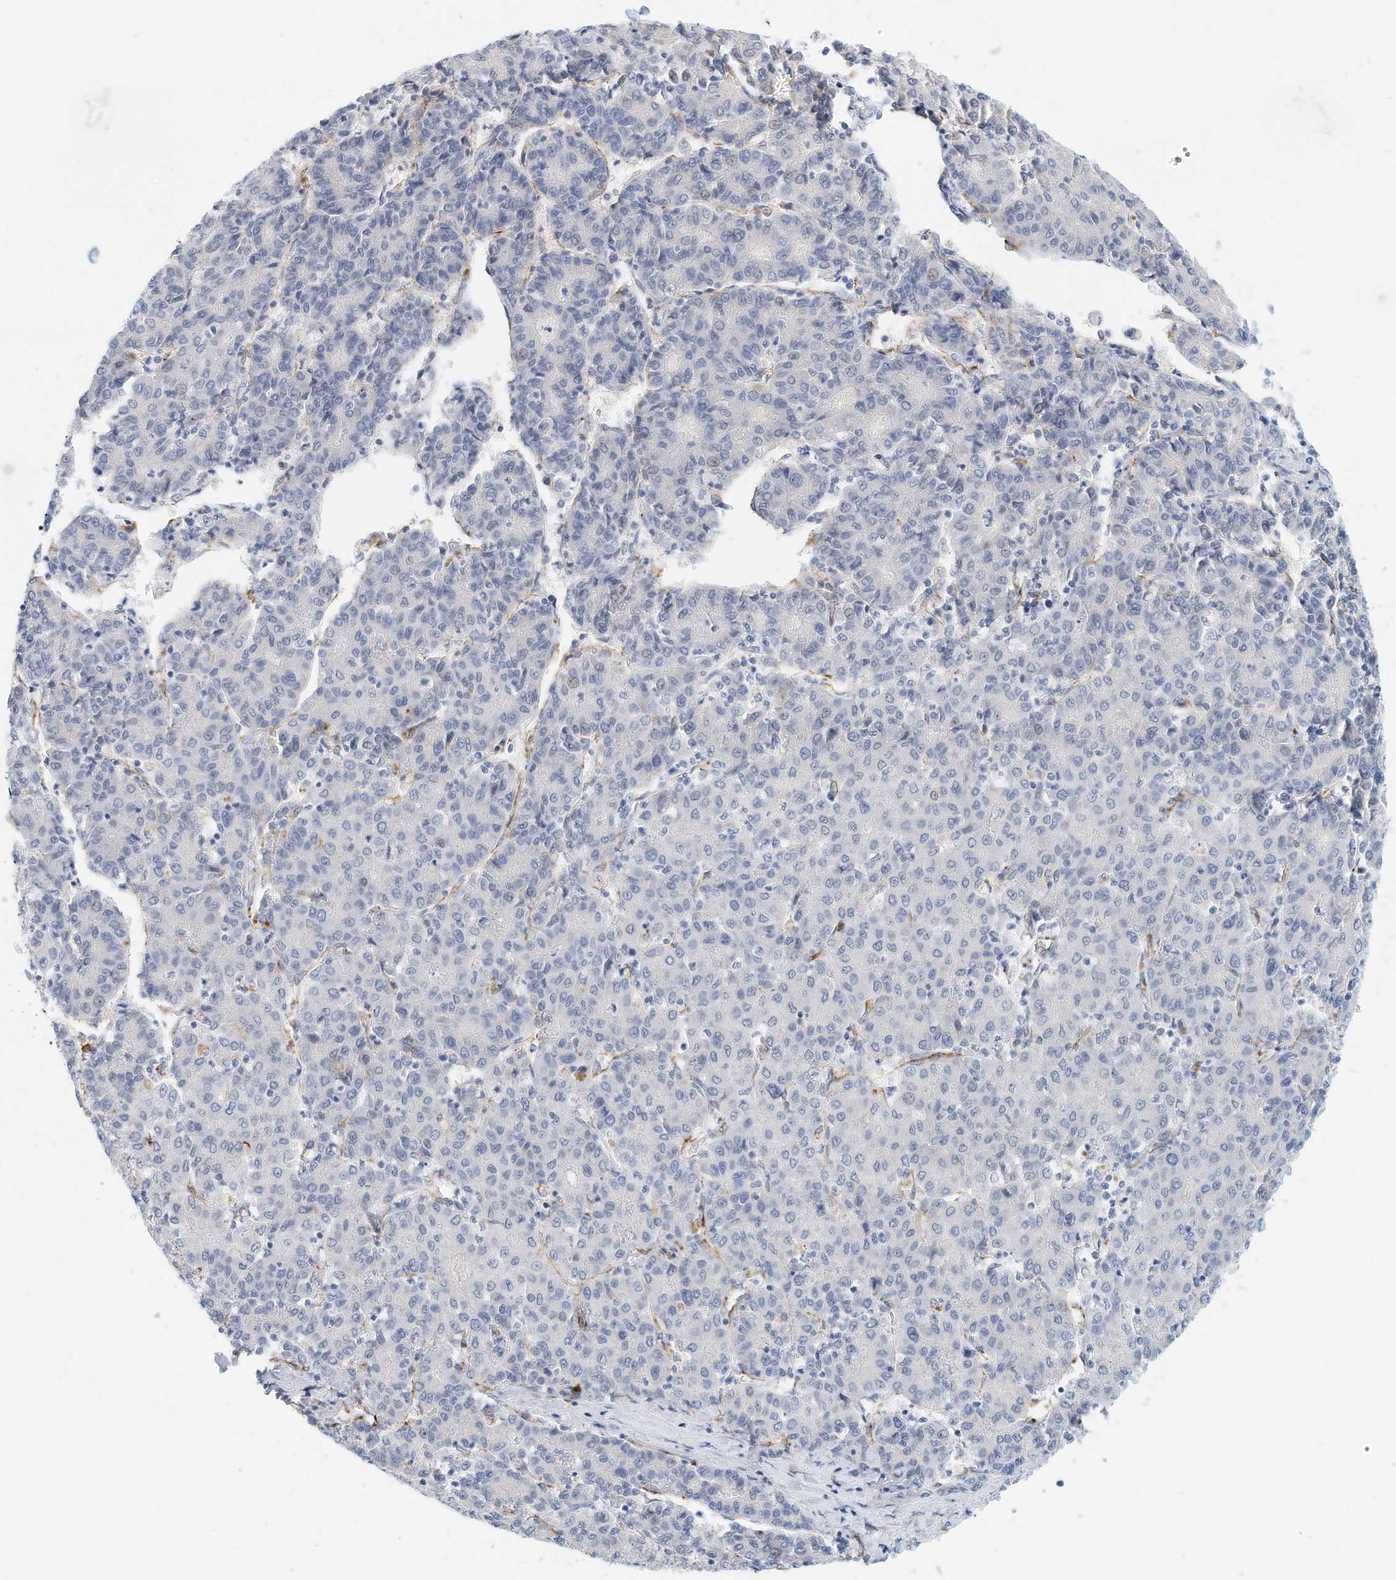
{"staining": {"intensity": "negative", "quantity": "none", "location": "none"}, "tissue": "liver cancer", "cell_type": "Tumor cells", "image_type": "cancer", "snomed": [{"axis": "morphology", "description": "Carcinoma, Hepatocellular, NOS"}, {"axis": "topography", "description": "Liver"}], "caption": "Tumor cells show no significant protein positivity in liver cancer.", "gene": "ARHGAP28", "patient": {"sex": "male", "age": 65}}